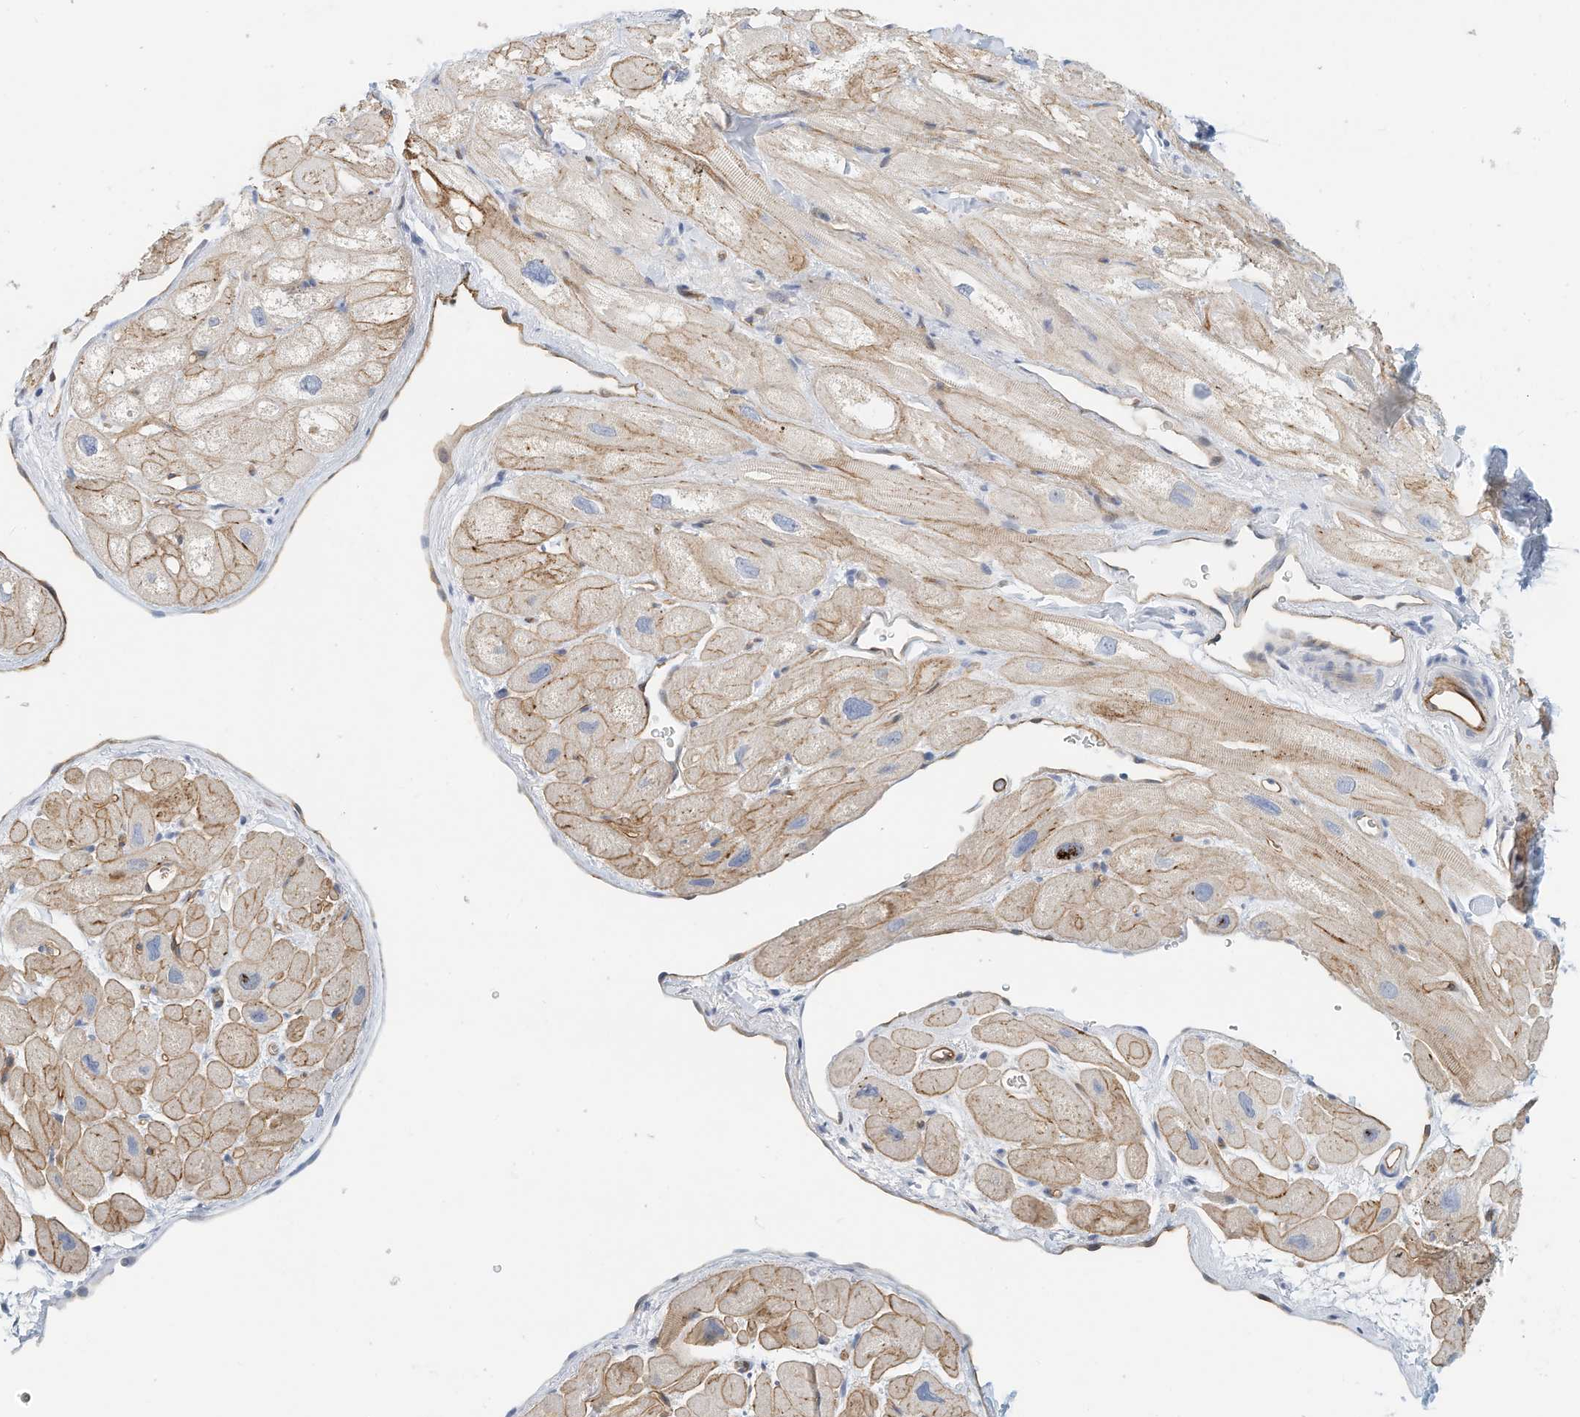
{"staining": {"intensity": "moderate", "quantity": "25%-75%", "location": "cytoplasmic/membranous"}, "tissue": "heart muscle", "cell_type": "Cardiomyocytes", "image_type": "normal", "snomed": [{"axis": "morphology", "description": "Normal tissue, NOS"}, {"axis": "topography", "description": "Heart"}], "caption": "Immunohistochemistry (IHC) image of normal heart muscle: heart muscle stained using IHC shows medium levels of moderate protein expression localized specifically in the cytoplasmic/membranous of cardiomyocytes, appearing as a cytoplasmic/membranous brown color.", "gene": "ARHGAP28", "patient": {"sex": "male", "age": 49}}